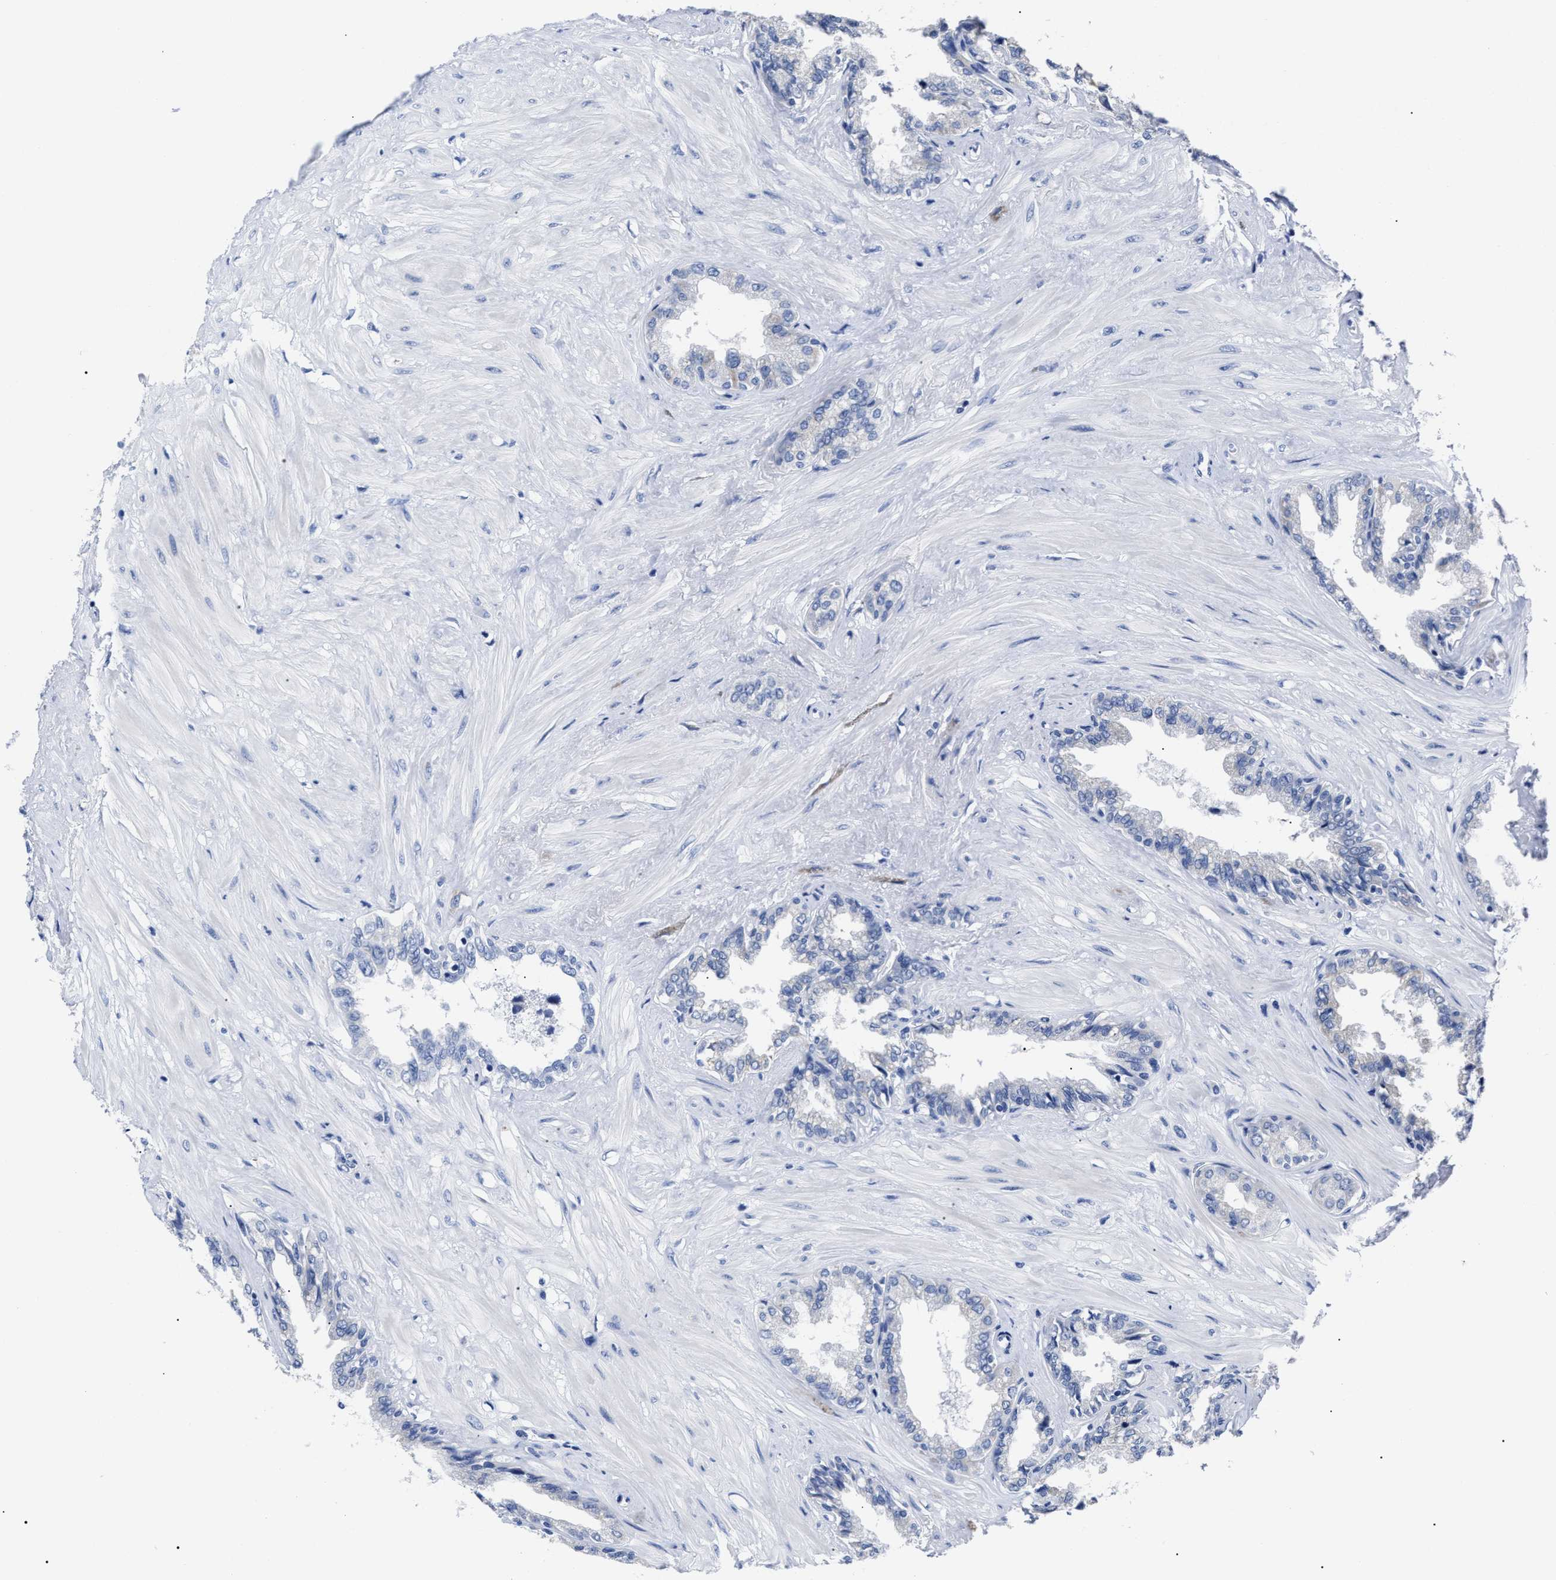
{"staining": {"intensity": "negative", "quantity": "none", "location": "none"}, "tissue": "seminal vesicle", "cell_type": "Glandular cells", "image_type": "normal", "snomed": [{"axis": "morphology", "description": "Normal tissue, NOS"}, {"axis": "topography", "description": "Seminal veicle"}], "caption": "Seminal vesicle was stained to show a protein in brown. There is no significant staining in glandular cells. Nuclei are stained in blue.", "gene": "ALPG", "patient": {"sex": "male", "age": 46}}